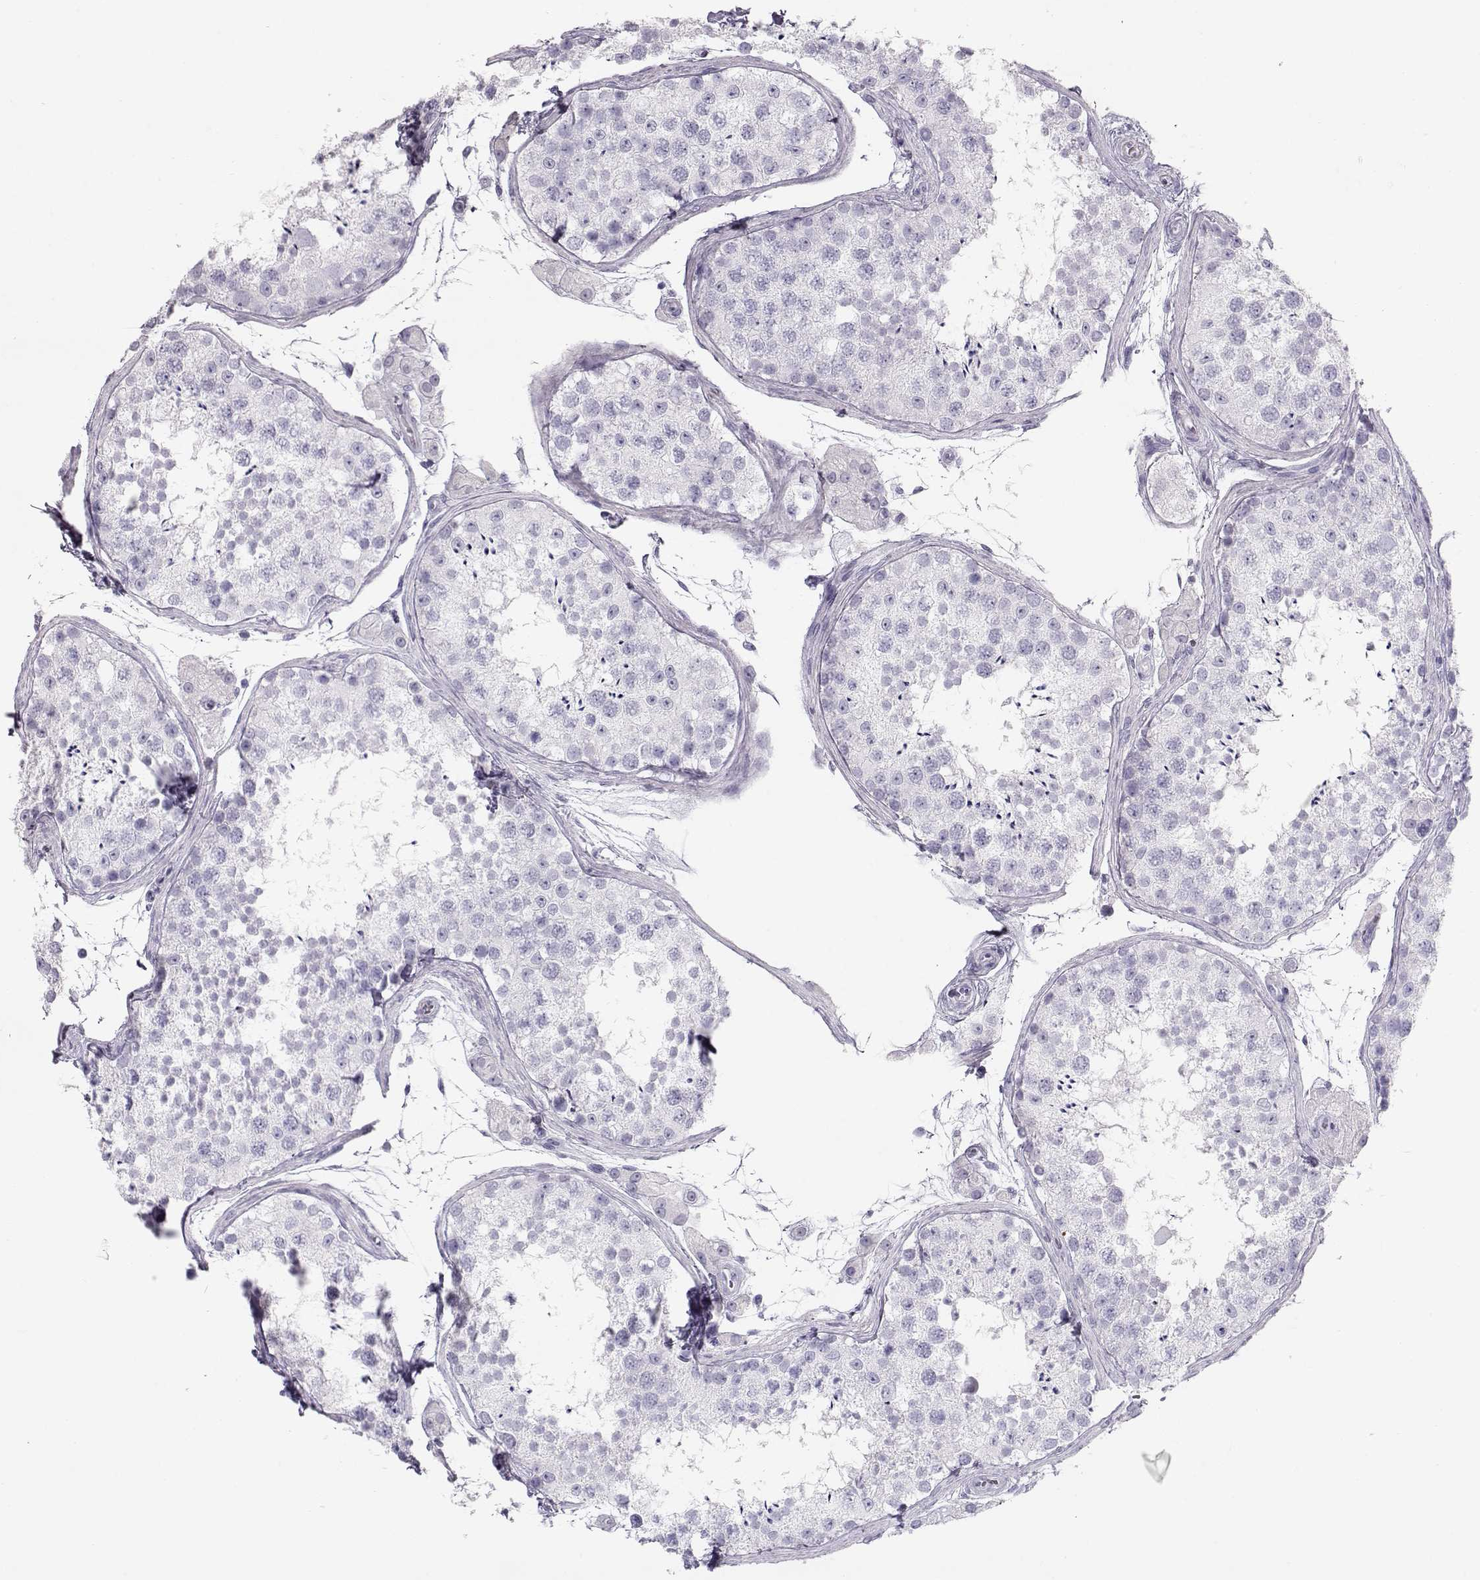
{"staining": {"intensity": "negative", "quantity": "none", "location": "none"}, "tissue": "testis", "cell_type": "Cells in seminiferous ducts", "image_type": "normal", "snomed": [{"axis": "morphology", "description": "Normal tissue, NOS"}, {"axis": "topography", "description": "Testis"}], "caption": "Cells in seminiferous ducts are negative for protein expression in benign human testis. The staining is performed using DAB (3,3'-diaminobenzidine) brown chromogen with nuclei counter-stained in using hematoxylin.", "gene": "MIP", "patient": {"sex": "male", "age": 41}}